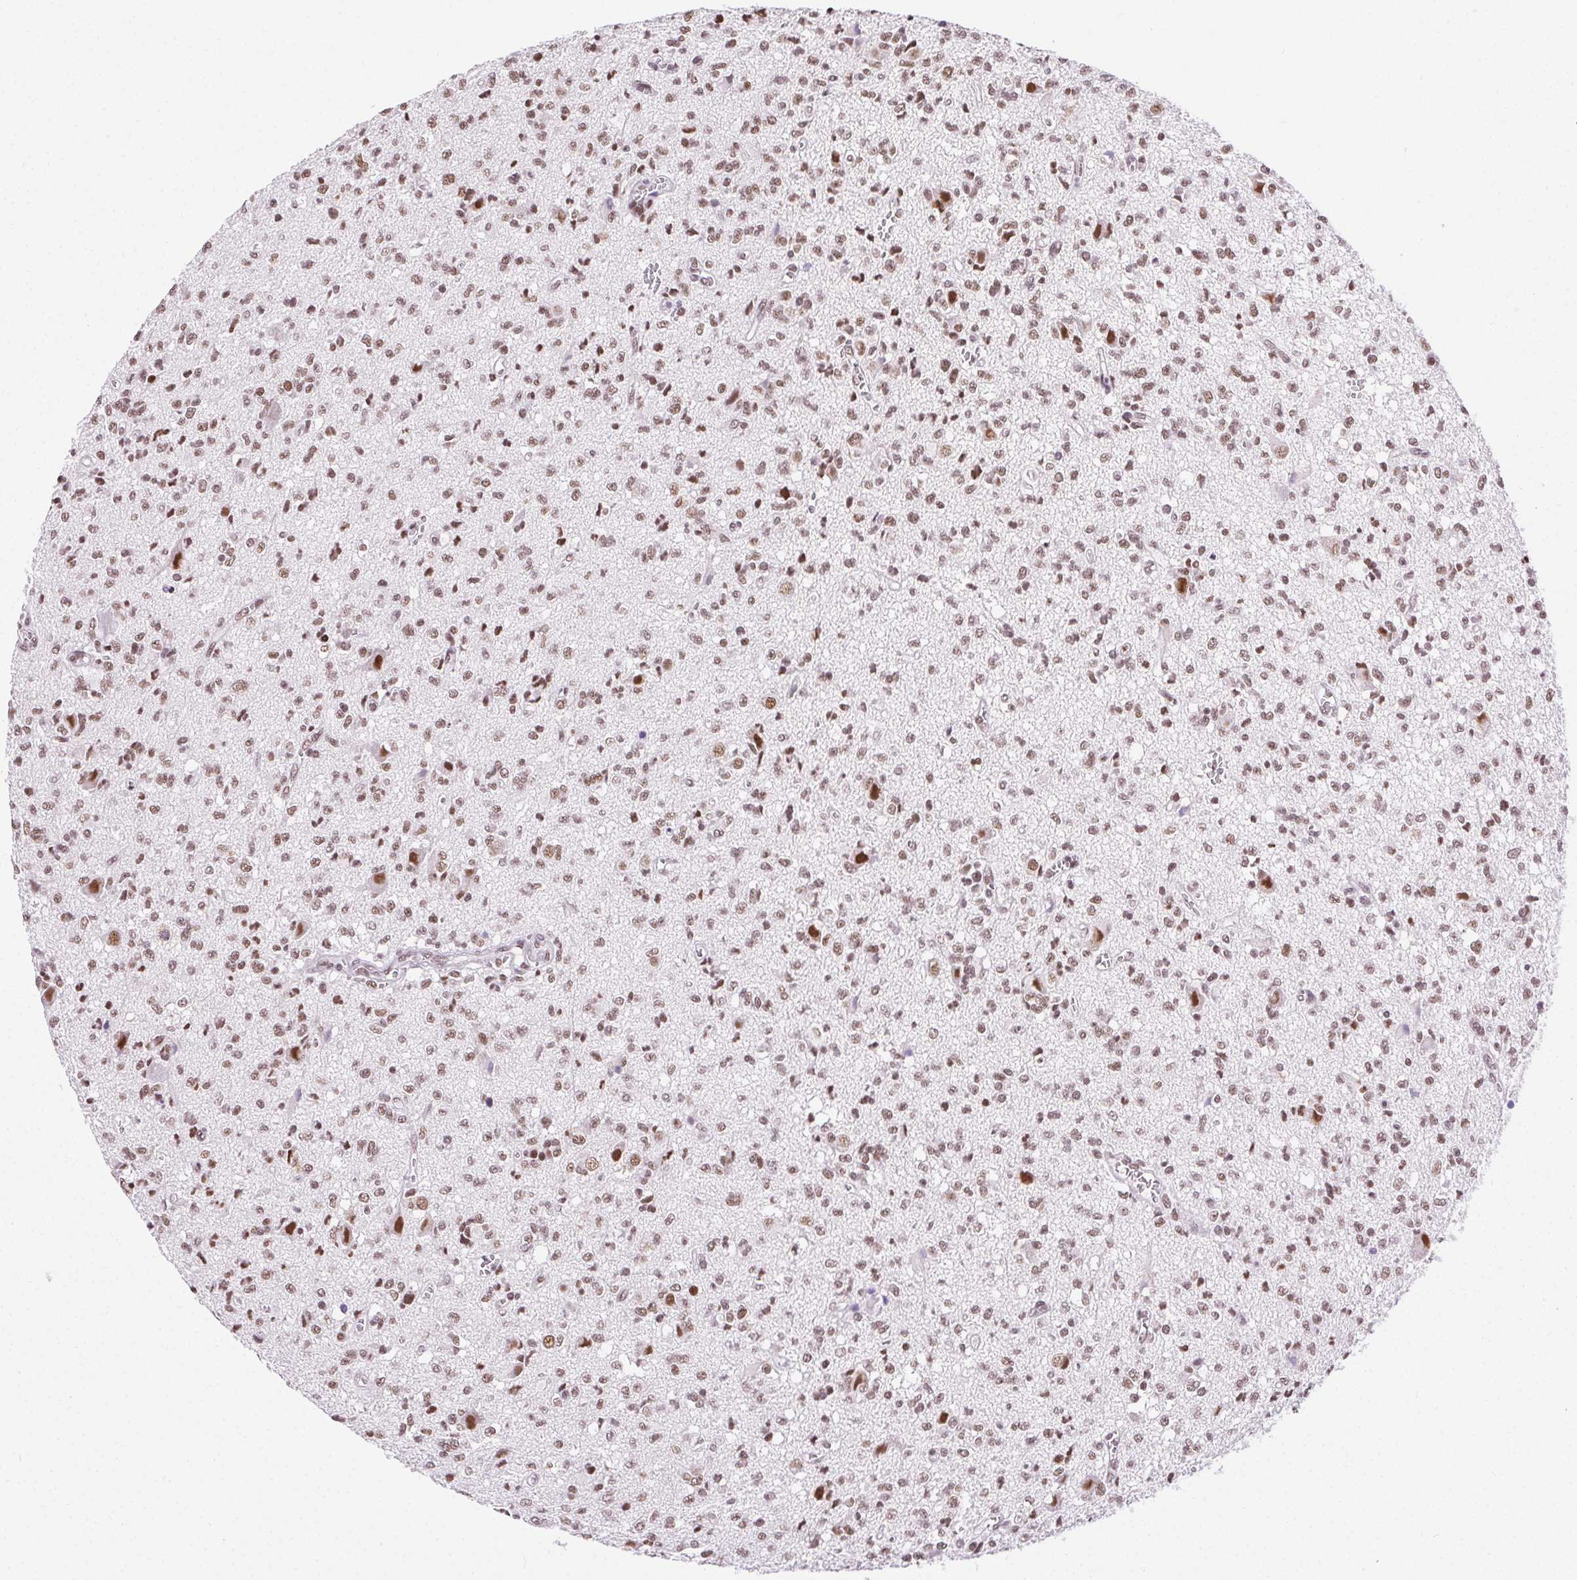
{"staining": {"intensity": "moderate", "quantity": ">75%", "location": "nuclear"}, "tissue": "glioma", "cell_type": "Tumor cells", "image_type": "cancer", "snomed": [{"axis": "morphology", "description": "Glioma, malignant, Low grade"}, {"axis": "topography", "description": "Brain"}], "caption": "This is a micrograph of immunohistochemistry (IHC) staining of glioma, which shows moderate expression in the nuclear of tumor cells.", "gene": "TRA2B", "patient": {"sex": "male", "age": 64}}